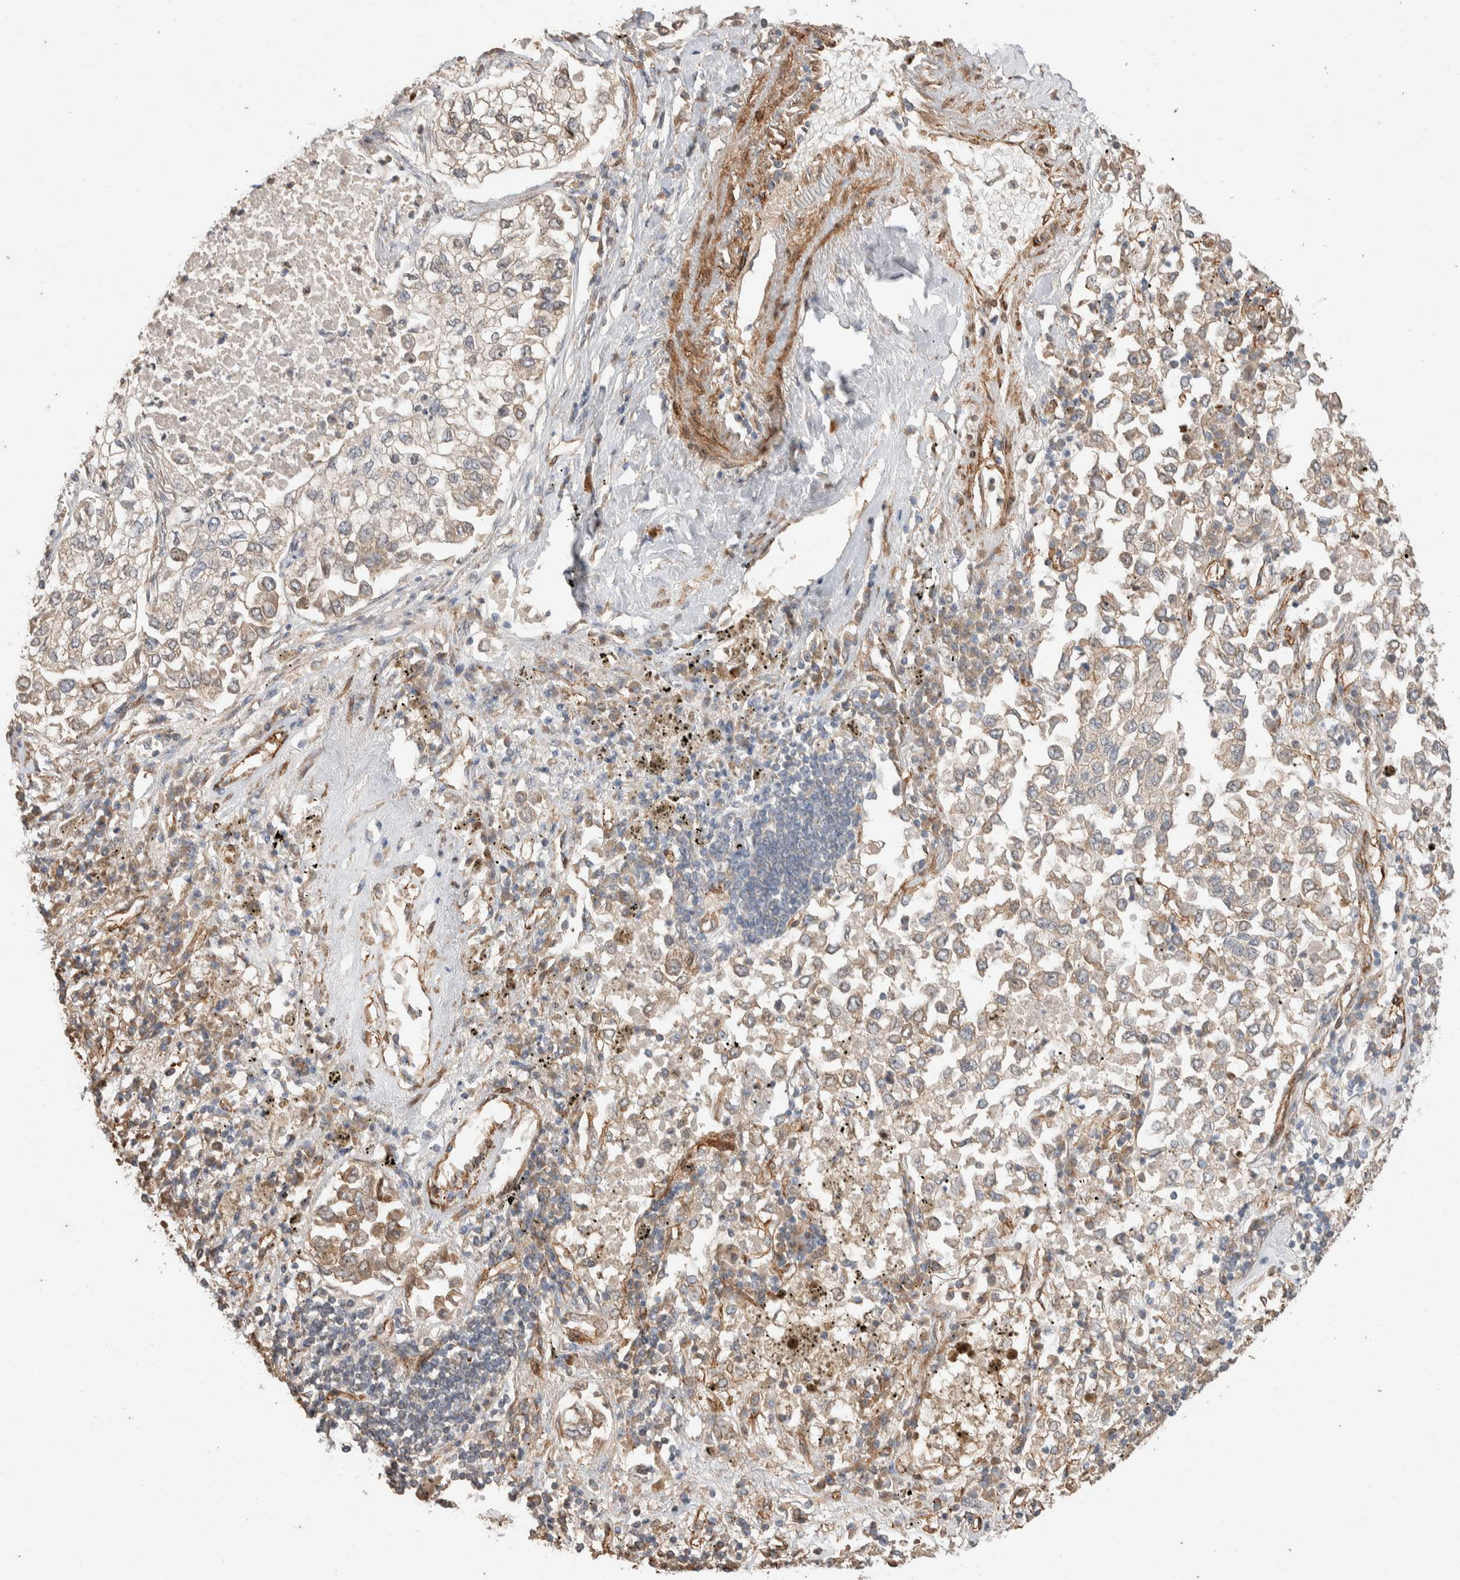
{"staining": {"intensity": "weak", "quantity": "25%-75%", "location": "cytoplasmic/membranous"}, "tissue": "lung cancer", "cell_type": "Tumor cells", "image_type": "cancer", "snomed": [{"axis": "morphology", "description": "Inflammation, NOS"}, {"axis": "morphology", "description": "Adenocarcinoma, NOS"}, {"axis": "topography", "description": "Lung"}], "caption": "A brown stain shows weak cytoplasmic/membranous expression of a protein in human lung cancer (adenocarcinoma) tumor cells.", "gene": "ERC1", "patient": {"sex": "male", "age": 63}}